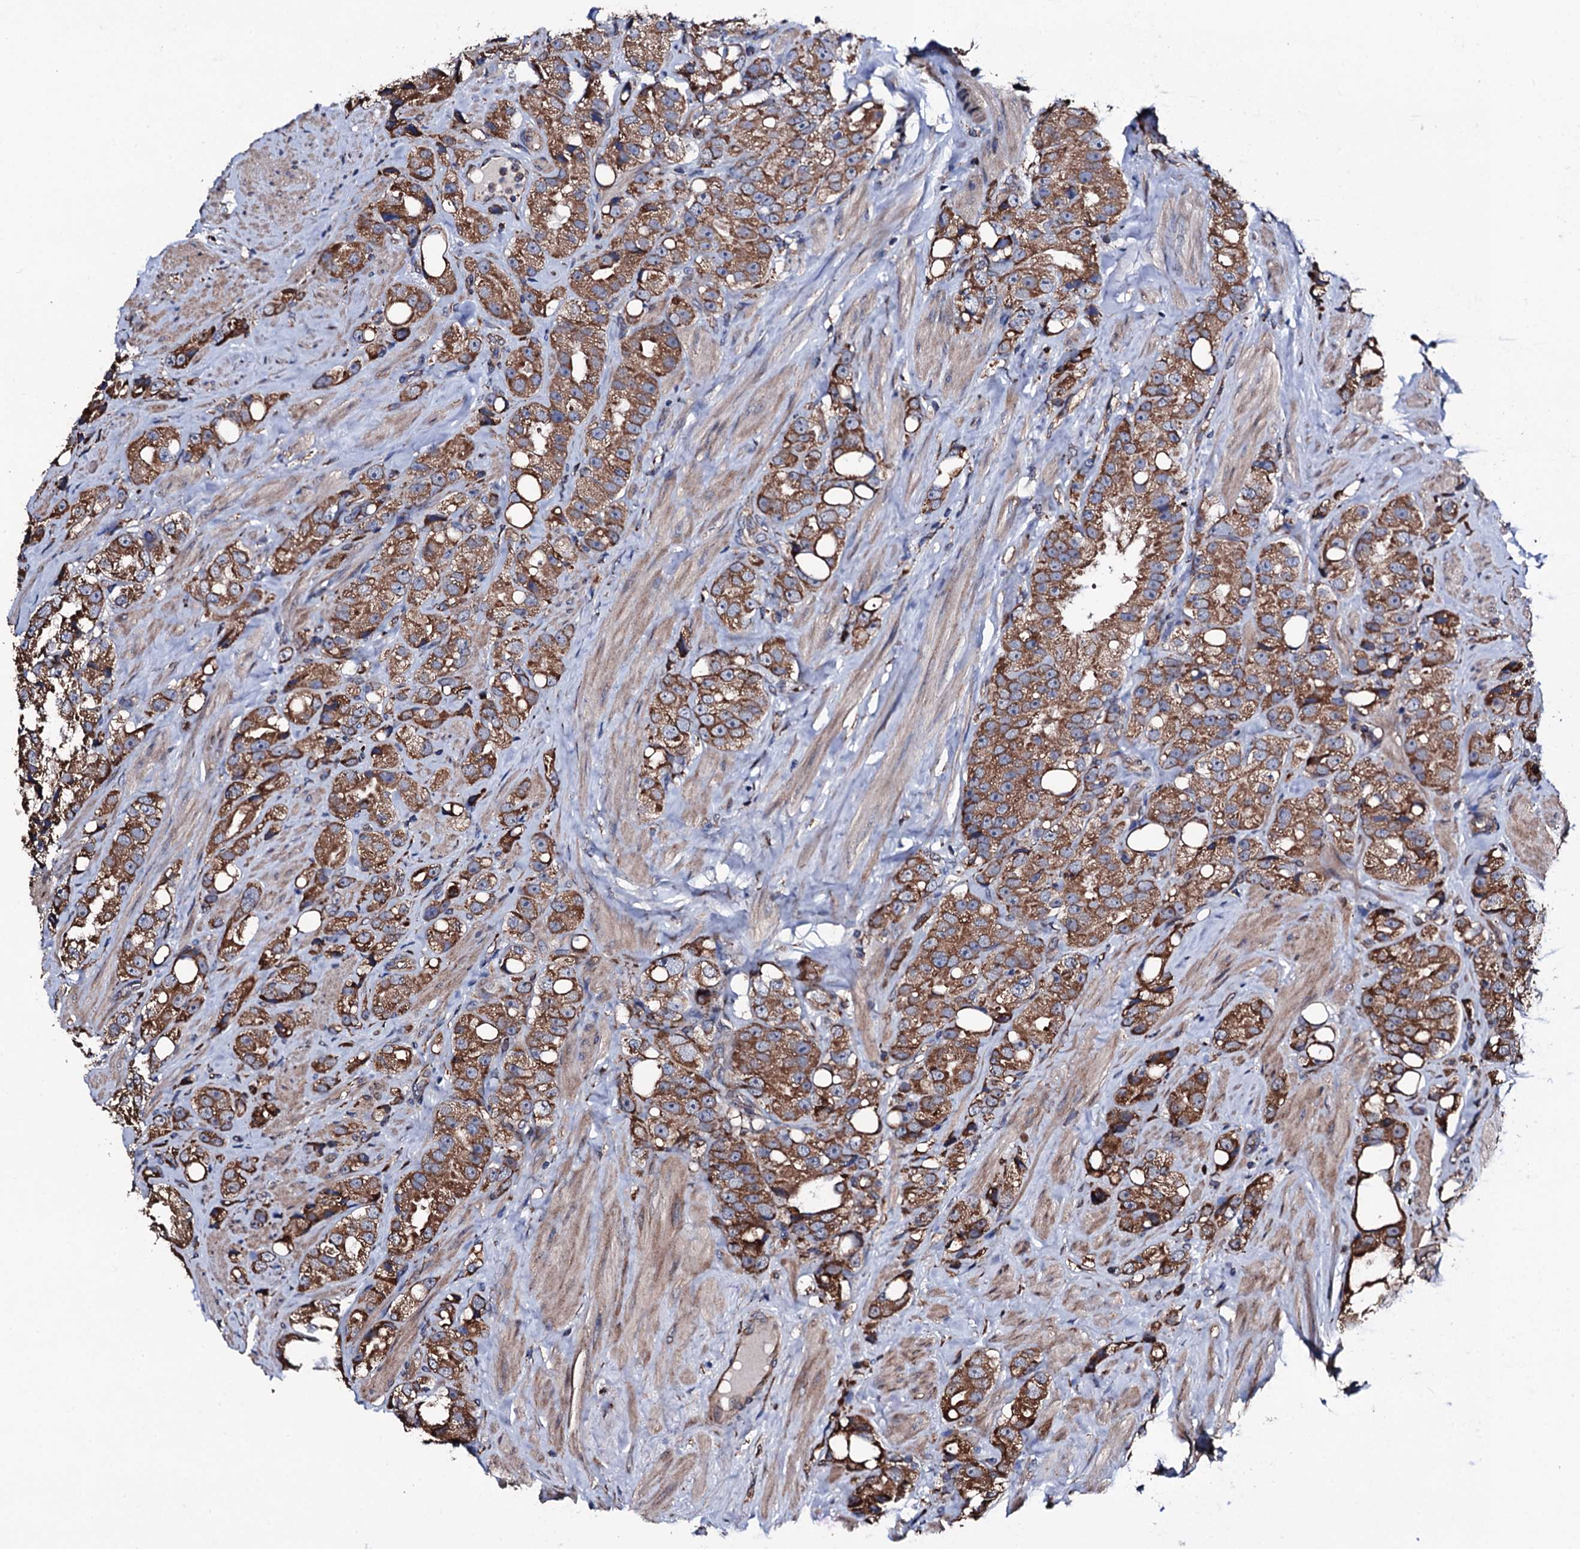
{"staining": {"intensity": "strong", "quantity": ">75%", "location": "cytoplasmic/membranous"}, "tissue": "prostate cancer", "cell_type": "Tumor cells", "image_type": "cancer", "snomed": [{"axis": "morphology", "description": "Adenocarcinoma, NOS"}, {"axis": "topography", "description": "Prostate"}], "caption": "Brown immunohistochemical staining in human prostate cancer reveals strong cytoplasmic/membranous positivity in about >75% of tumor cells.", "gene": "RAB12", "patient": {"sex": "male", "age": 79}}